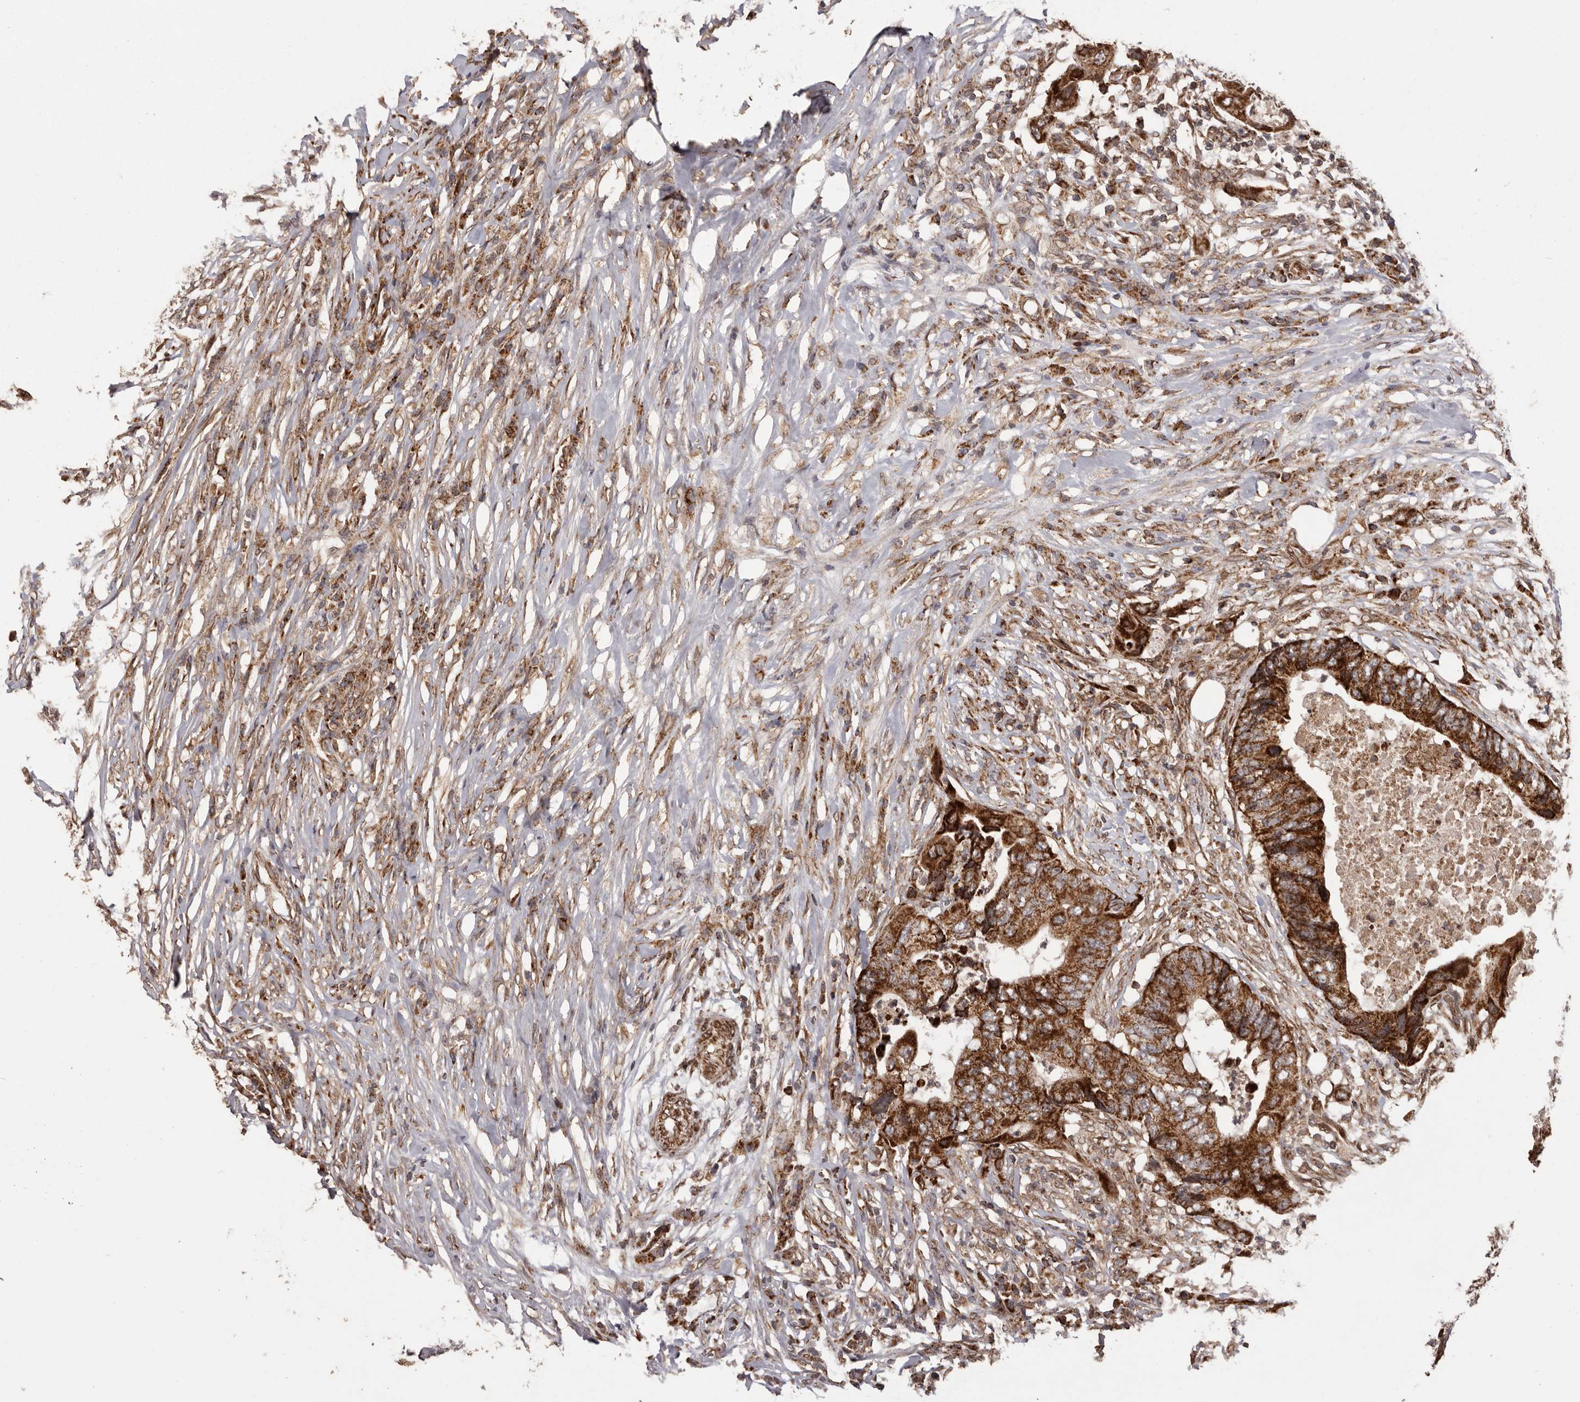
{"staining": {"intensity": "strong", "quantity": ">75%", "location": "cytoplasmic/membranous"}, "tissue": "colorectal cancer", "cell_type": "Tumor cells", "image_type": "cancer", "snomed": [{"axis": "morphology", "description": "Adenocarcinoma, NOS"}, {"axis": "topography", "description": "Colon"}], "caption": "DAB immunohistochemical staining of human colorectal cancer (adenocarcinoma) shows strong cytoplasmic/membranous protein positivity in about >75% of tumor cells.", "gene": "CHRM2", "patient": {"sex": "male", "age": 71}}